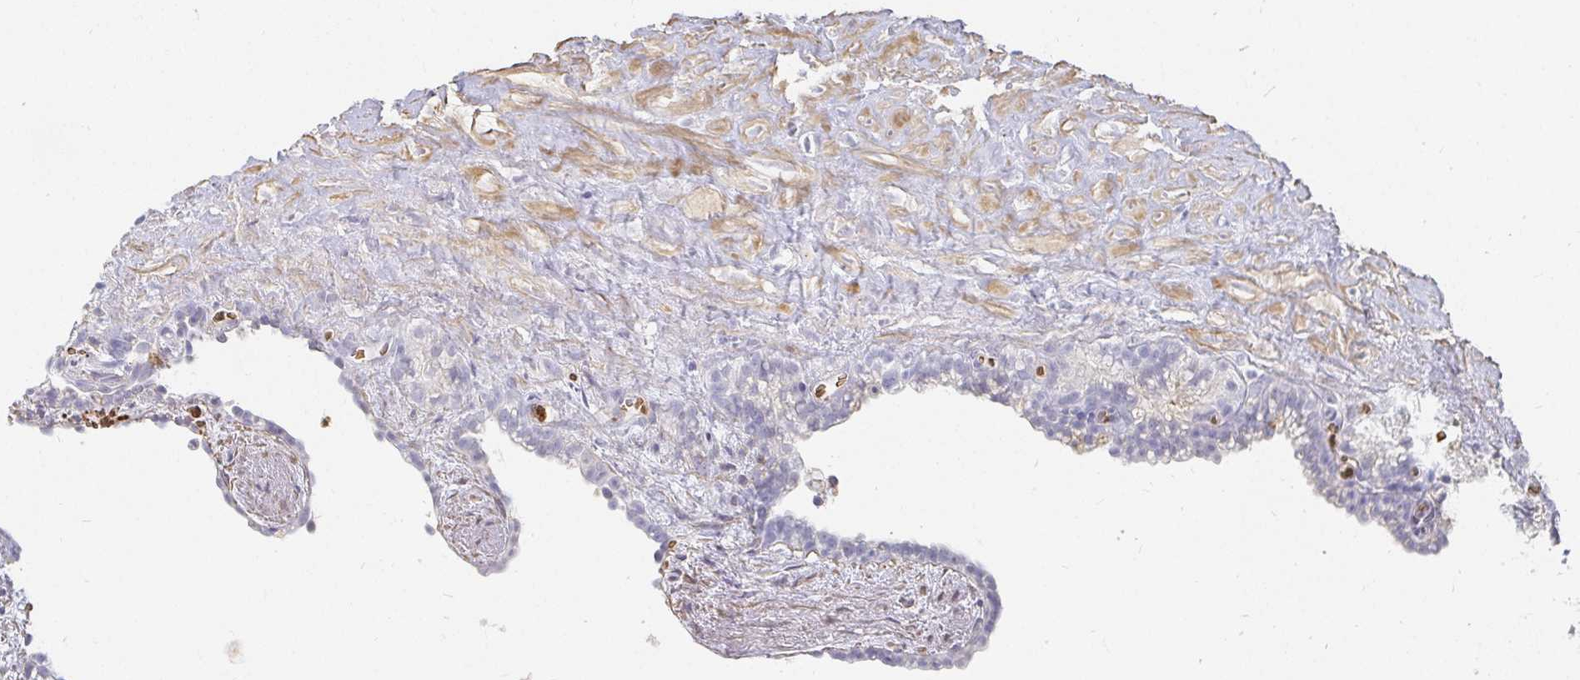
{"staining": {"intensity": "negative", "quantity": "none", "location": "none"}, "tissue": "seminal vesicle", "cell_type": "Glandular cells", "image_type": "normal", "snomed": [{"axis": "morphology", "description": "Normal tissue, NOS"}, {"axis": "topography", "description": "Seminal veicle"}], "caption": "This micrograph is of unremarkable seminal vesicle stained with immunohistochemistry (IHC) to label a protein in brown with the nuclei are counter-stained blue. There is no staining in glandular cells.", "gene": "FGF21", "patient": {"sex": "male", "age": 76}}